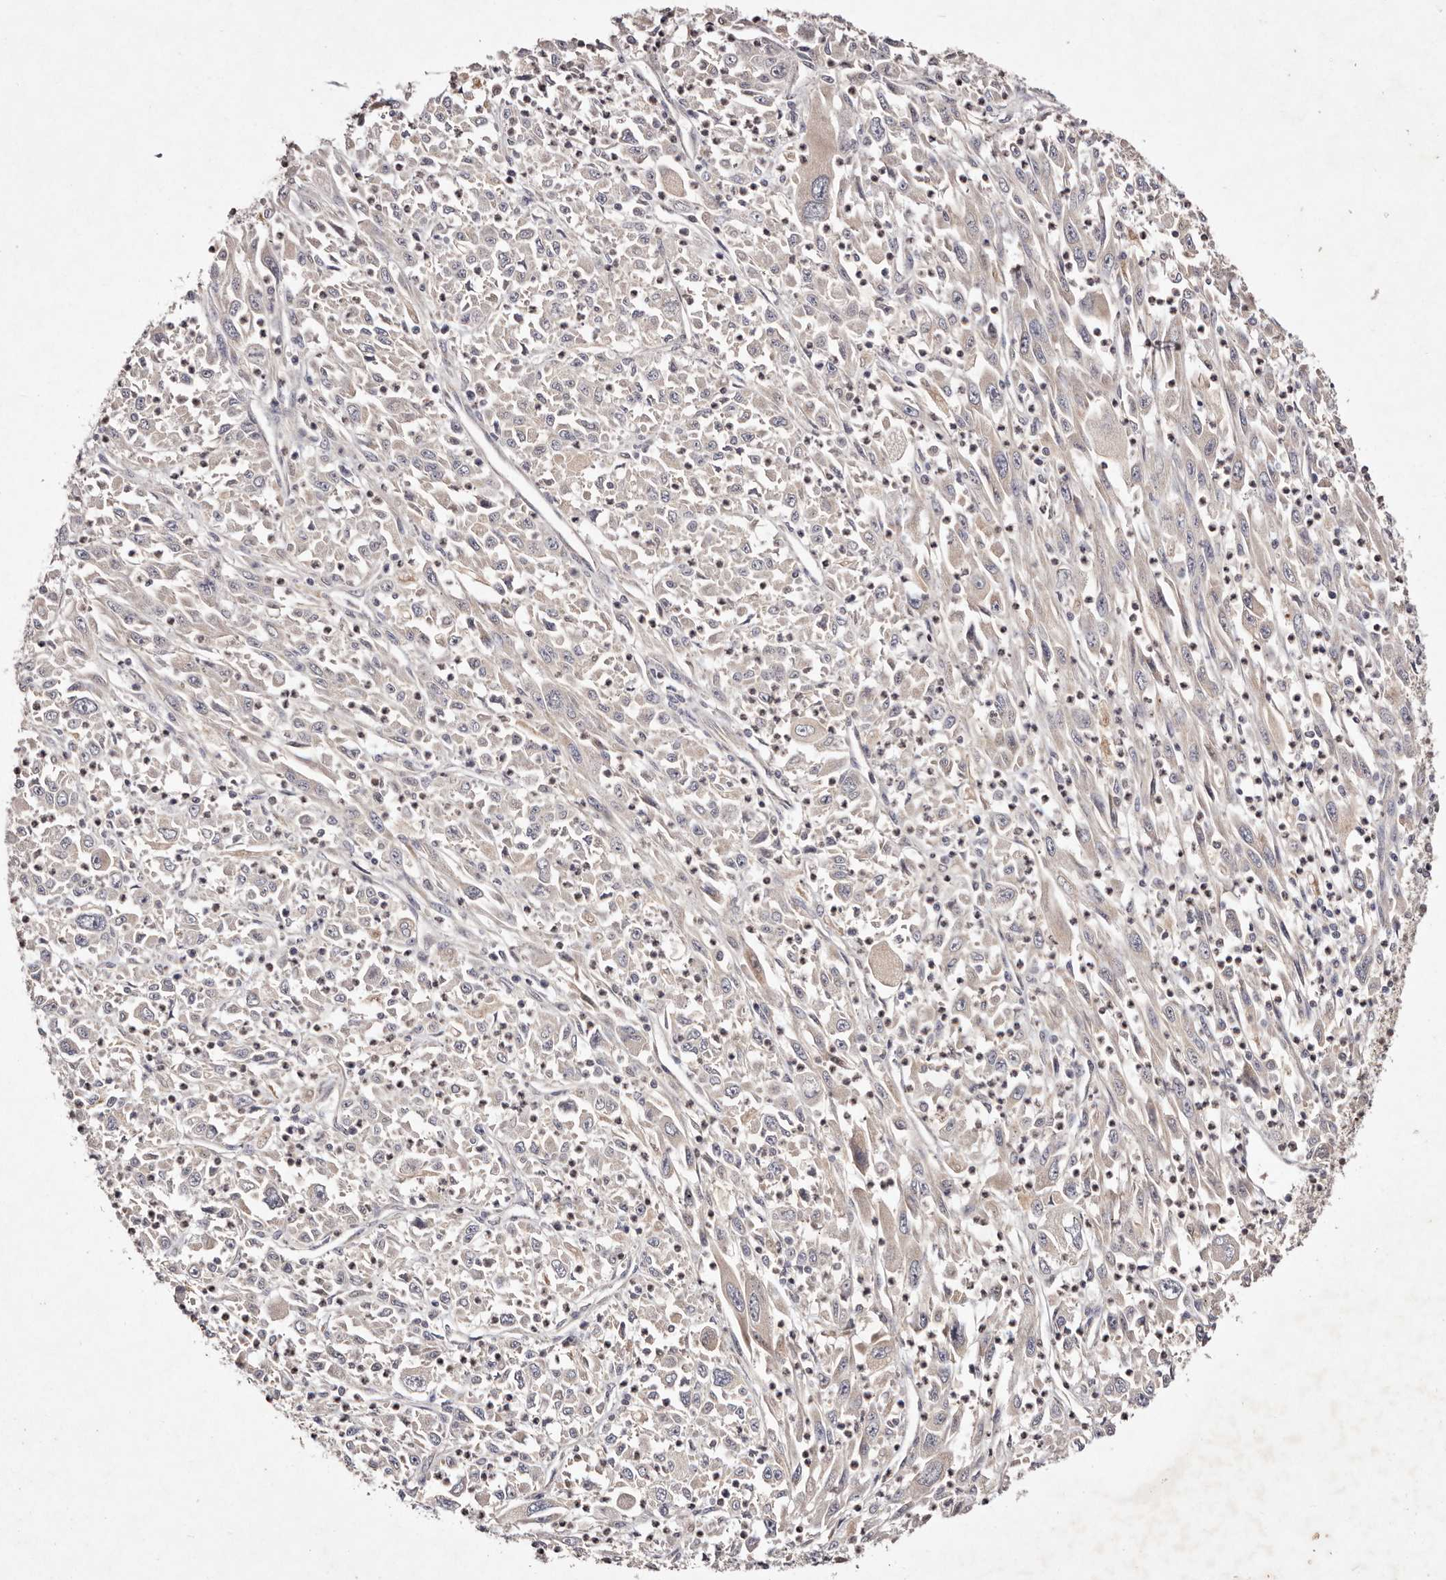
{"staining": {"intensity": "negative", "quantity": "none", "location": "none"}, "tissue": "melanoma", "cell_type": "Tumor cells", "image_type": "cancer", "snomed": [{"axis": "morphology", "description": "Malignant melanoma, Metastatic site"}, {"axis": "topography", "description": "Skin"}], "caption": "Melanoma was stained to show a protein in brown. There is no significant positivity in tumor cells.", "gene": "TSC2", "patient": {"sex": "female", "age": 56}}